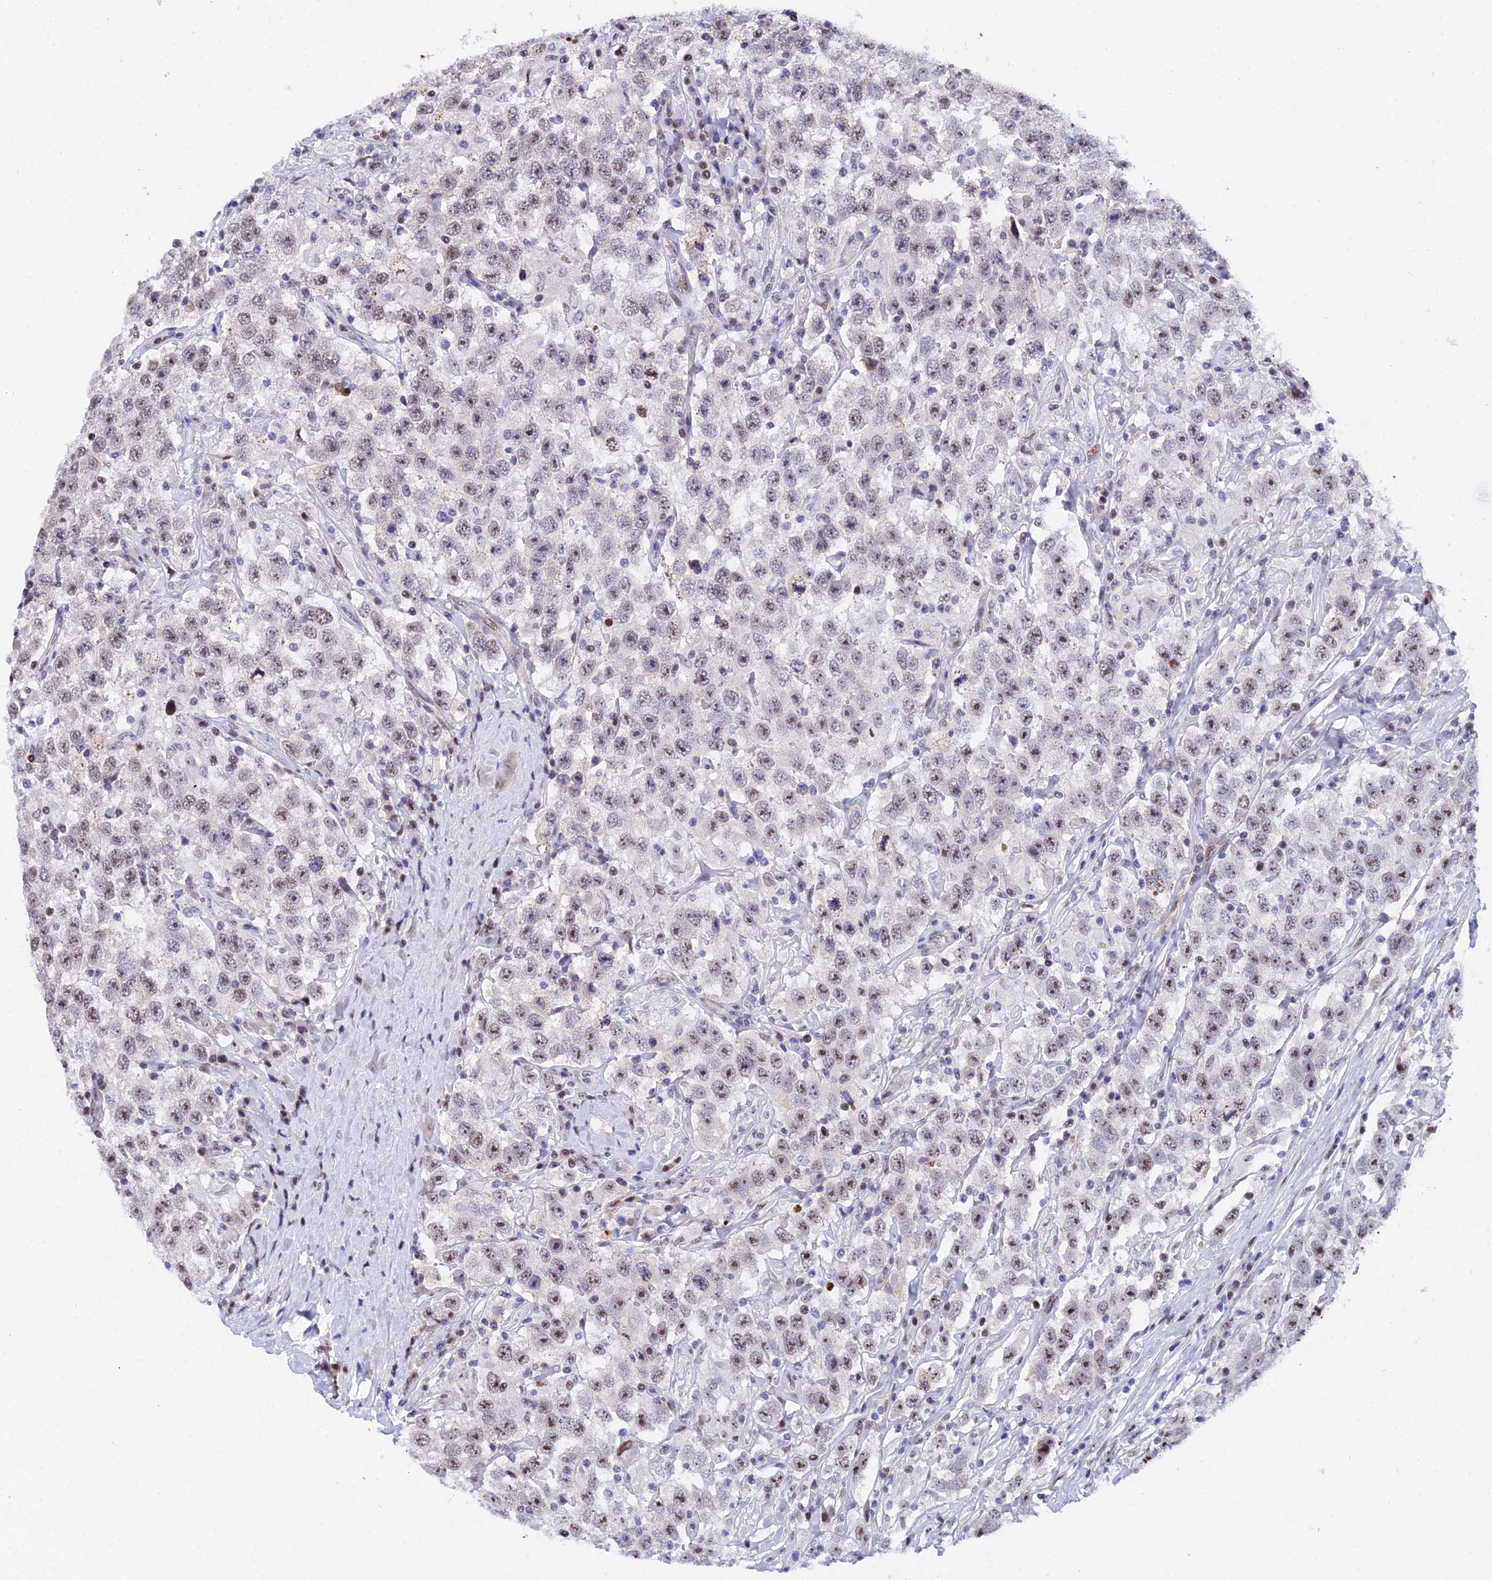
{"staining": {"intensity": "moderate", "quantity": "25%-75%", "location": "nuclear"}, "tissue": "testis cancer", "cell_type": "Tumor cells", "image_type": "cancer", "snomed": [{"axis": "morphology", "description": "Seminoma, NOS"}, {"axis": "topography", "description": "Testis"}], "caption": "High-magnification brightfield microscopy of testis cancer (seminoma) stained with DAB (3,3'-diaminobenzidine) (brown) and counterstained with hematoxylin (blue). tumor cells exhibit moderate nuclear staining is seen in approximately25%-75% of cells.", "gene": "TIFA", "patient": {"sex": "male", "age": 41}}